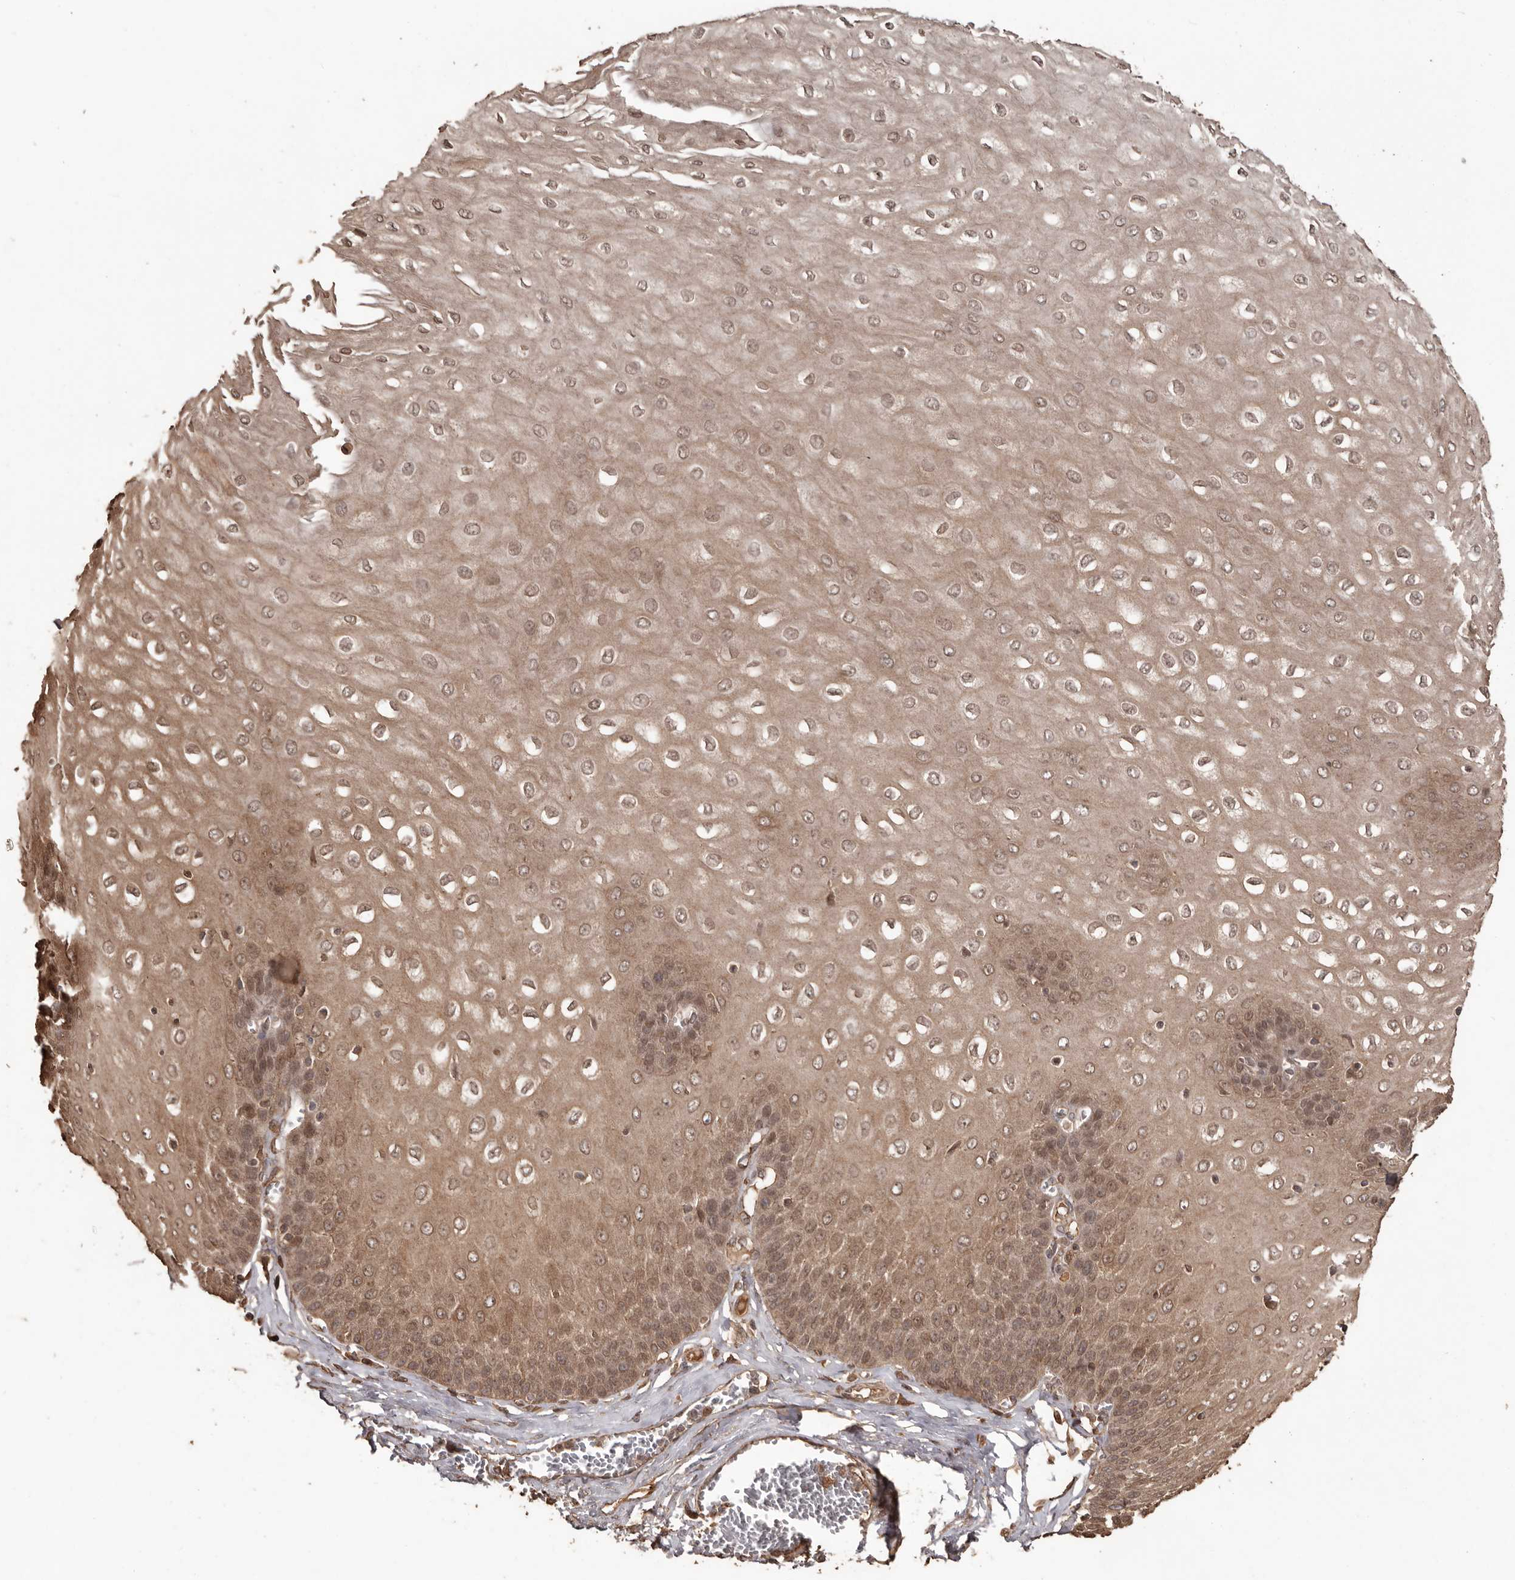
{"staining": {"intensity": "moderate", "quantity": ">75%", "location": "cytoplasmic/membranous,nuclear"}, "tissue": "esophagus", "cell_type": "Squamous epithelial cells", "image_type": "normal", "snomed": [{"axis": "morphology", "description": "Normal tissue, NOS"}, {"axis": "topography", "description": "Esophagus"}], "caption": "Immunohistochemical staining of normal human esophagus displays >75% levels of moderate cytoplasmic/membranous,nuclear protein staining in about >75% of squamous epithelial cells. (DAB IHC with brightfield microscopy, high magnification).", "gene": "NUP43", "patient": {"sex": "male", "age": 60}}